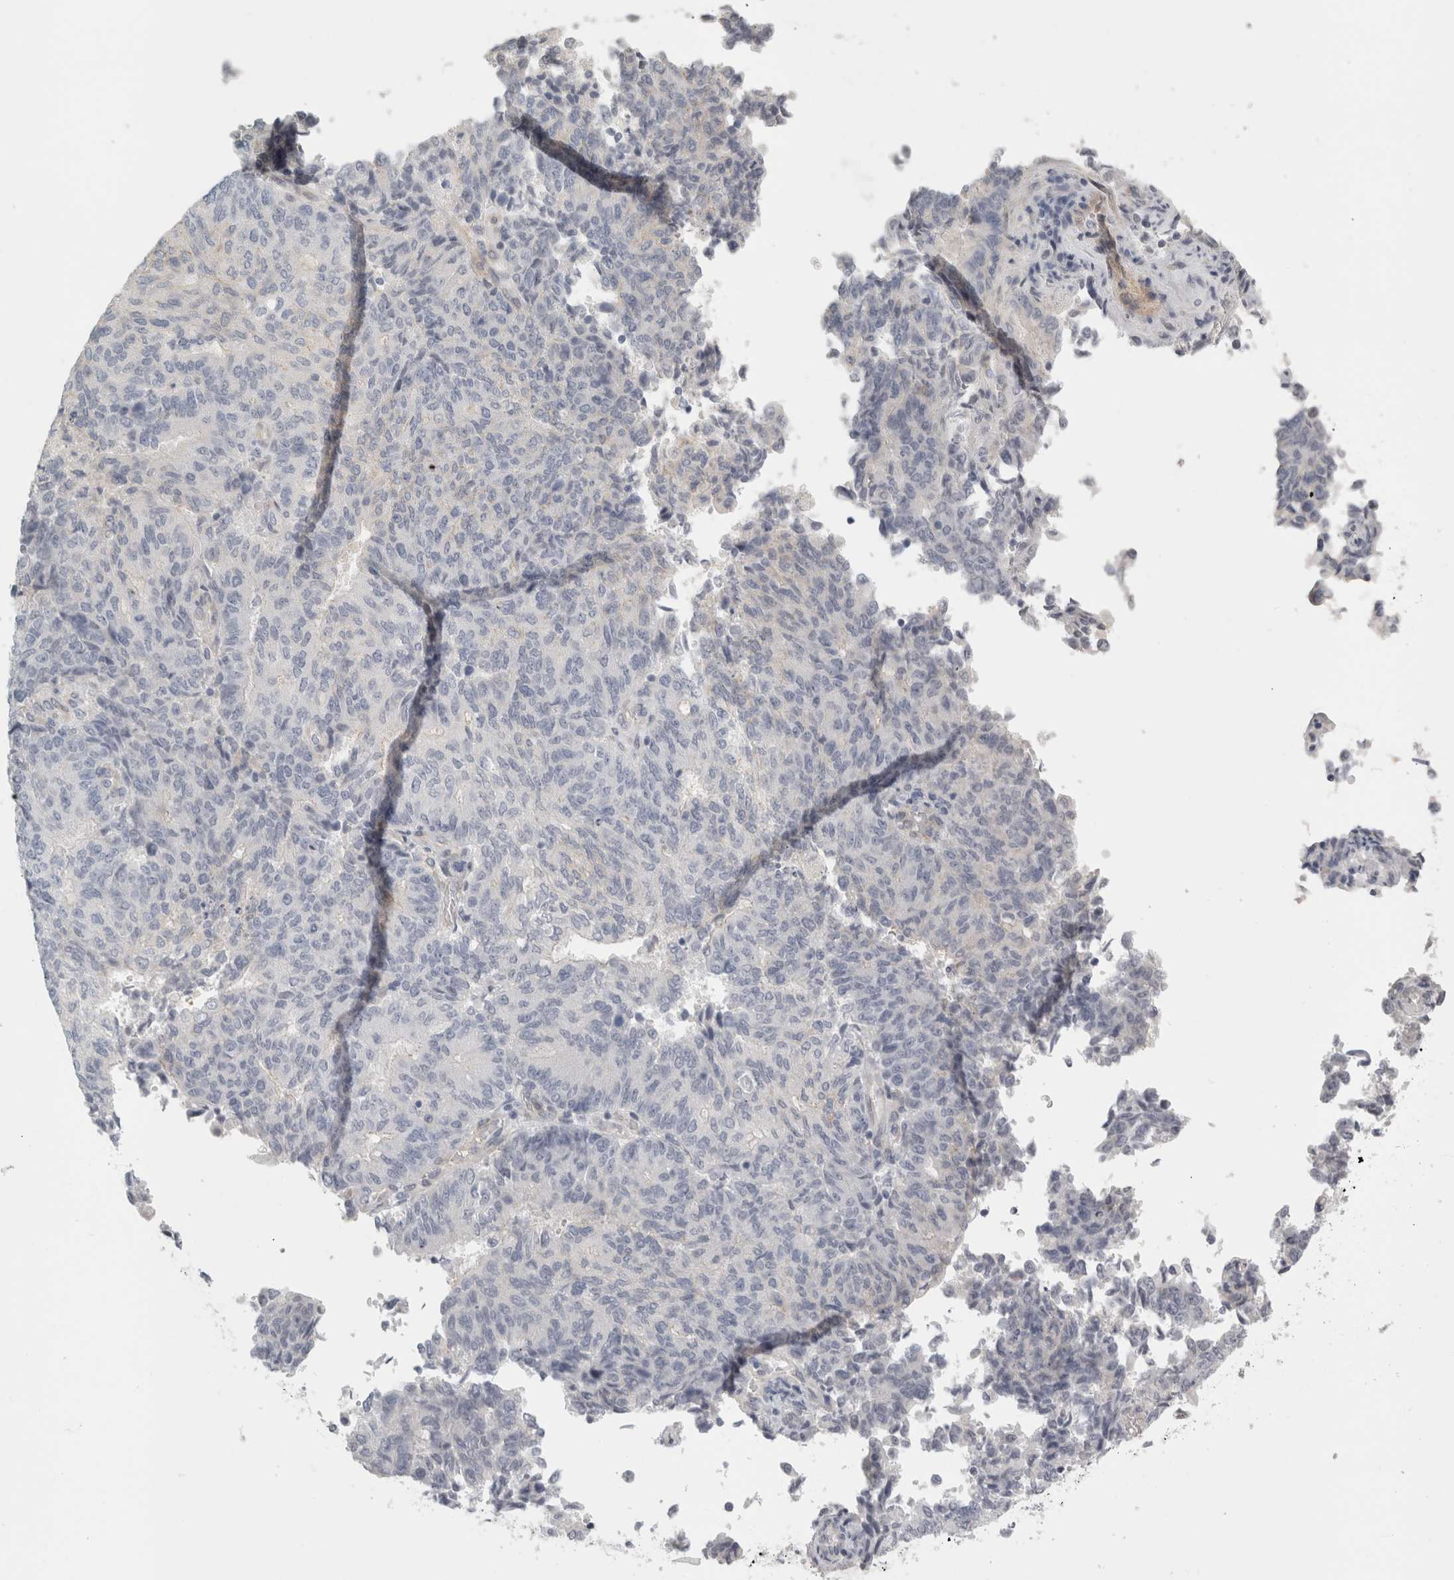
{"staining": {"intensity": "negative", "quantity": "none", "location": "none"}, "tissue": "endometrial cancer", "cell_type": "Tumor cells", "image_type": "cancer", "snomed": [{"axis": "morphology", "description": "Adenocarcinoma, NOS"}, {"axis": "topography", "description": "Endometrium"}], "caption": "Micrograph shows no protein staining in tumor cells of endometrial cancer tissue.", "gene": "FBLIM1", "patient": {"sex": "female", "age": 80}}